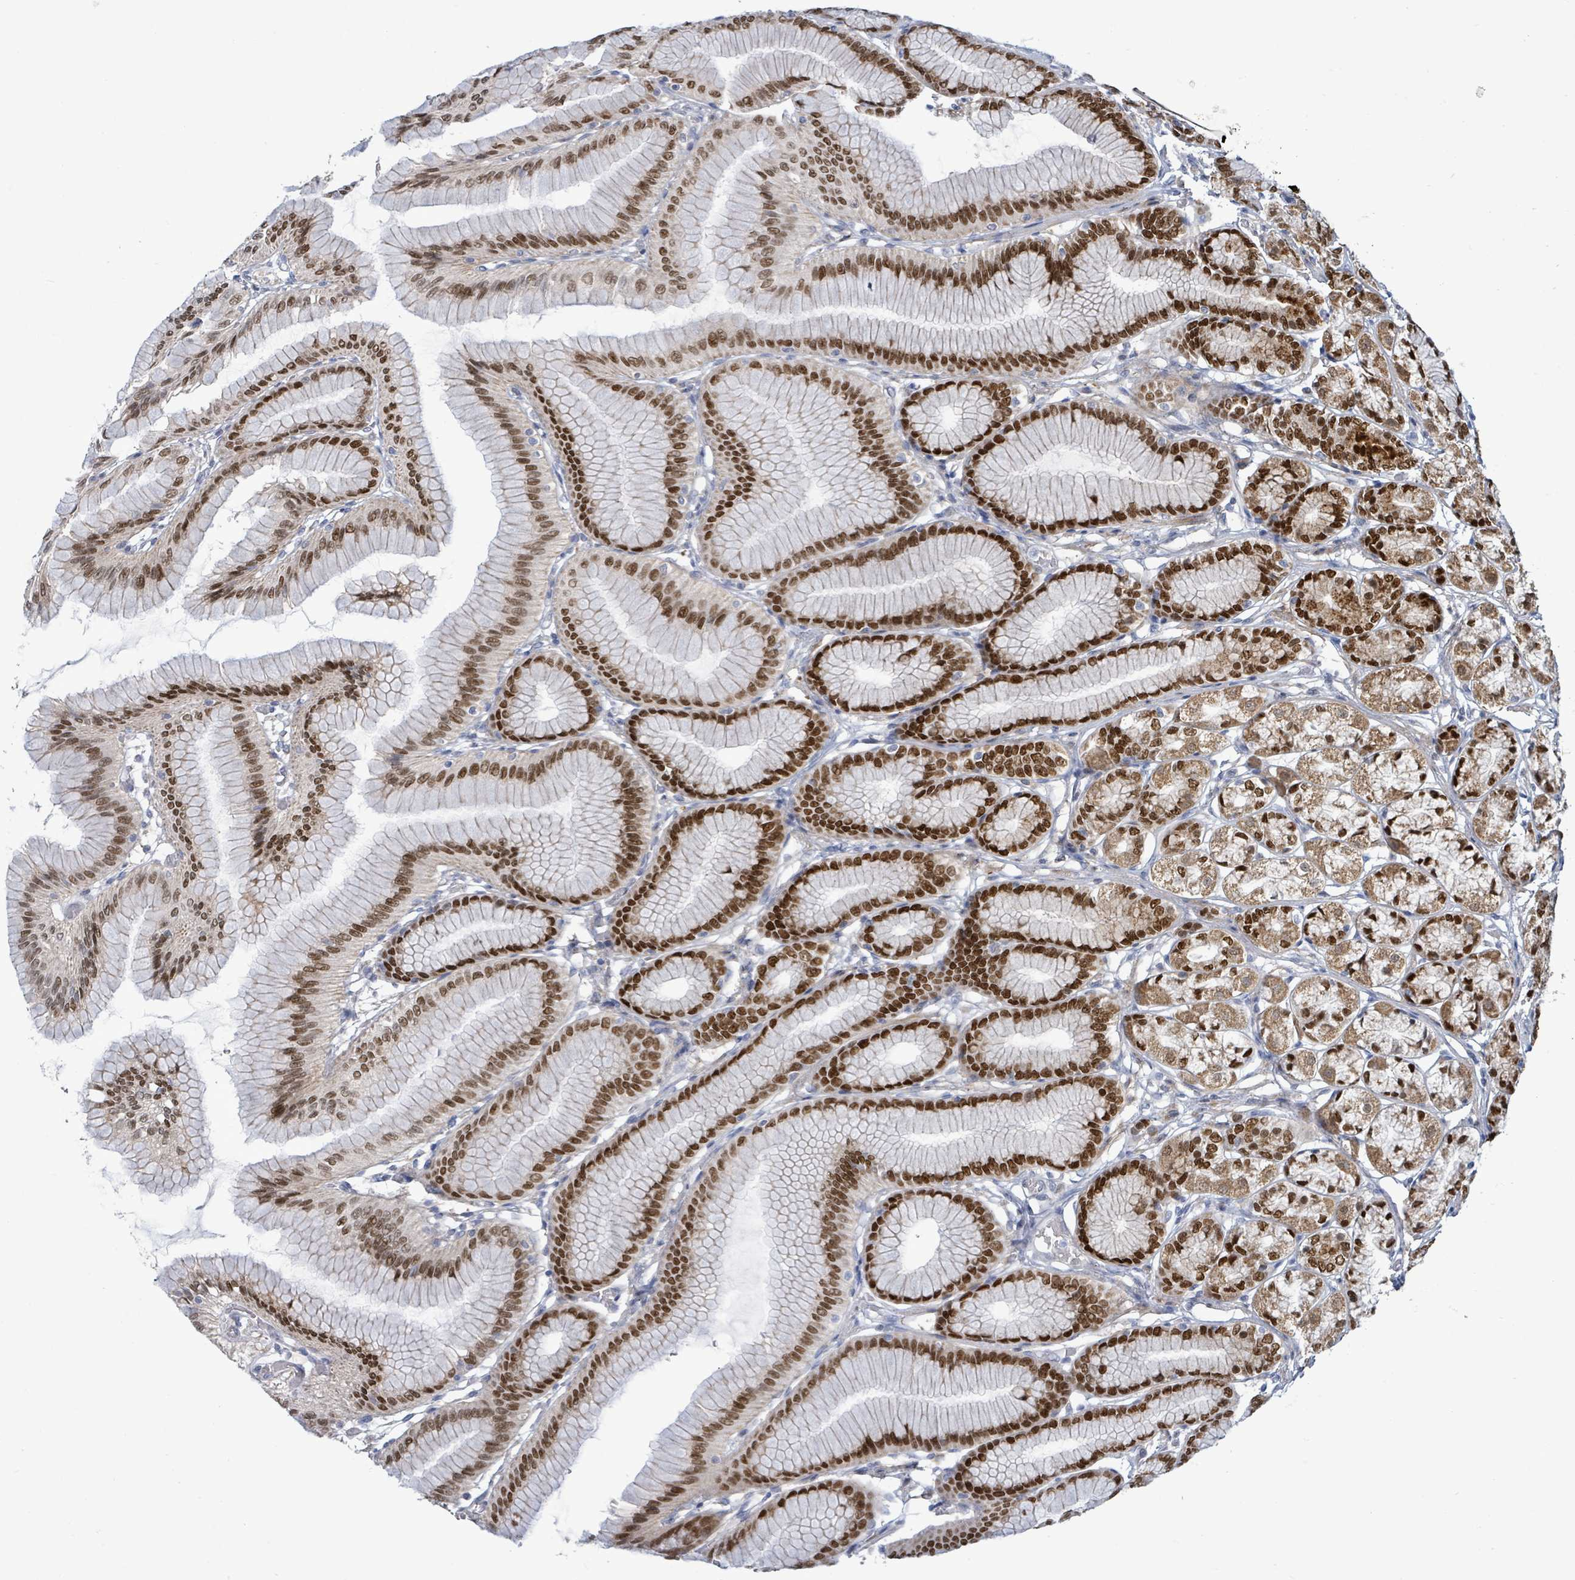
{"staining": {"intensity": "strong", "quantity": ">75%", "location": "cytoplasmic/membranous,nuclear"}, "tissue": "stomach", "cell_type": "Glandular cells", "image_type": "normal", "snomed": [{"axis": "morphology", "description": "Normal tissue, NOS"}, {"axis": "morphology", "description": "Adenocarcinoma, NOS"}, {"axis": "morphology", "description": "Adenocarcinoma, High grade"}, {"axis": "topography", "description": "Stomach, upper"}, {"axis": "topography", "description": "Stomach"}], "caption": "Immunohistochemical staining of benign human stomach shows strong cytoplasmic/membranous,nuclear protein positivity in approximately >75% of glandular cells. The staining was performed using DAB (3,3'-diaminobenzidine), with brown indicating positive protein expression. Nuclei are stained blue with hematoxylin.", "gene": "ZFPM1", "patient": {"sex": "female", "age": 65}}